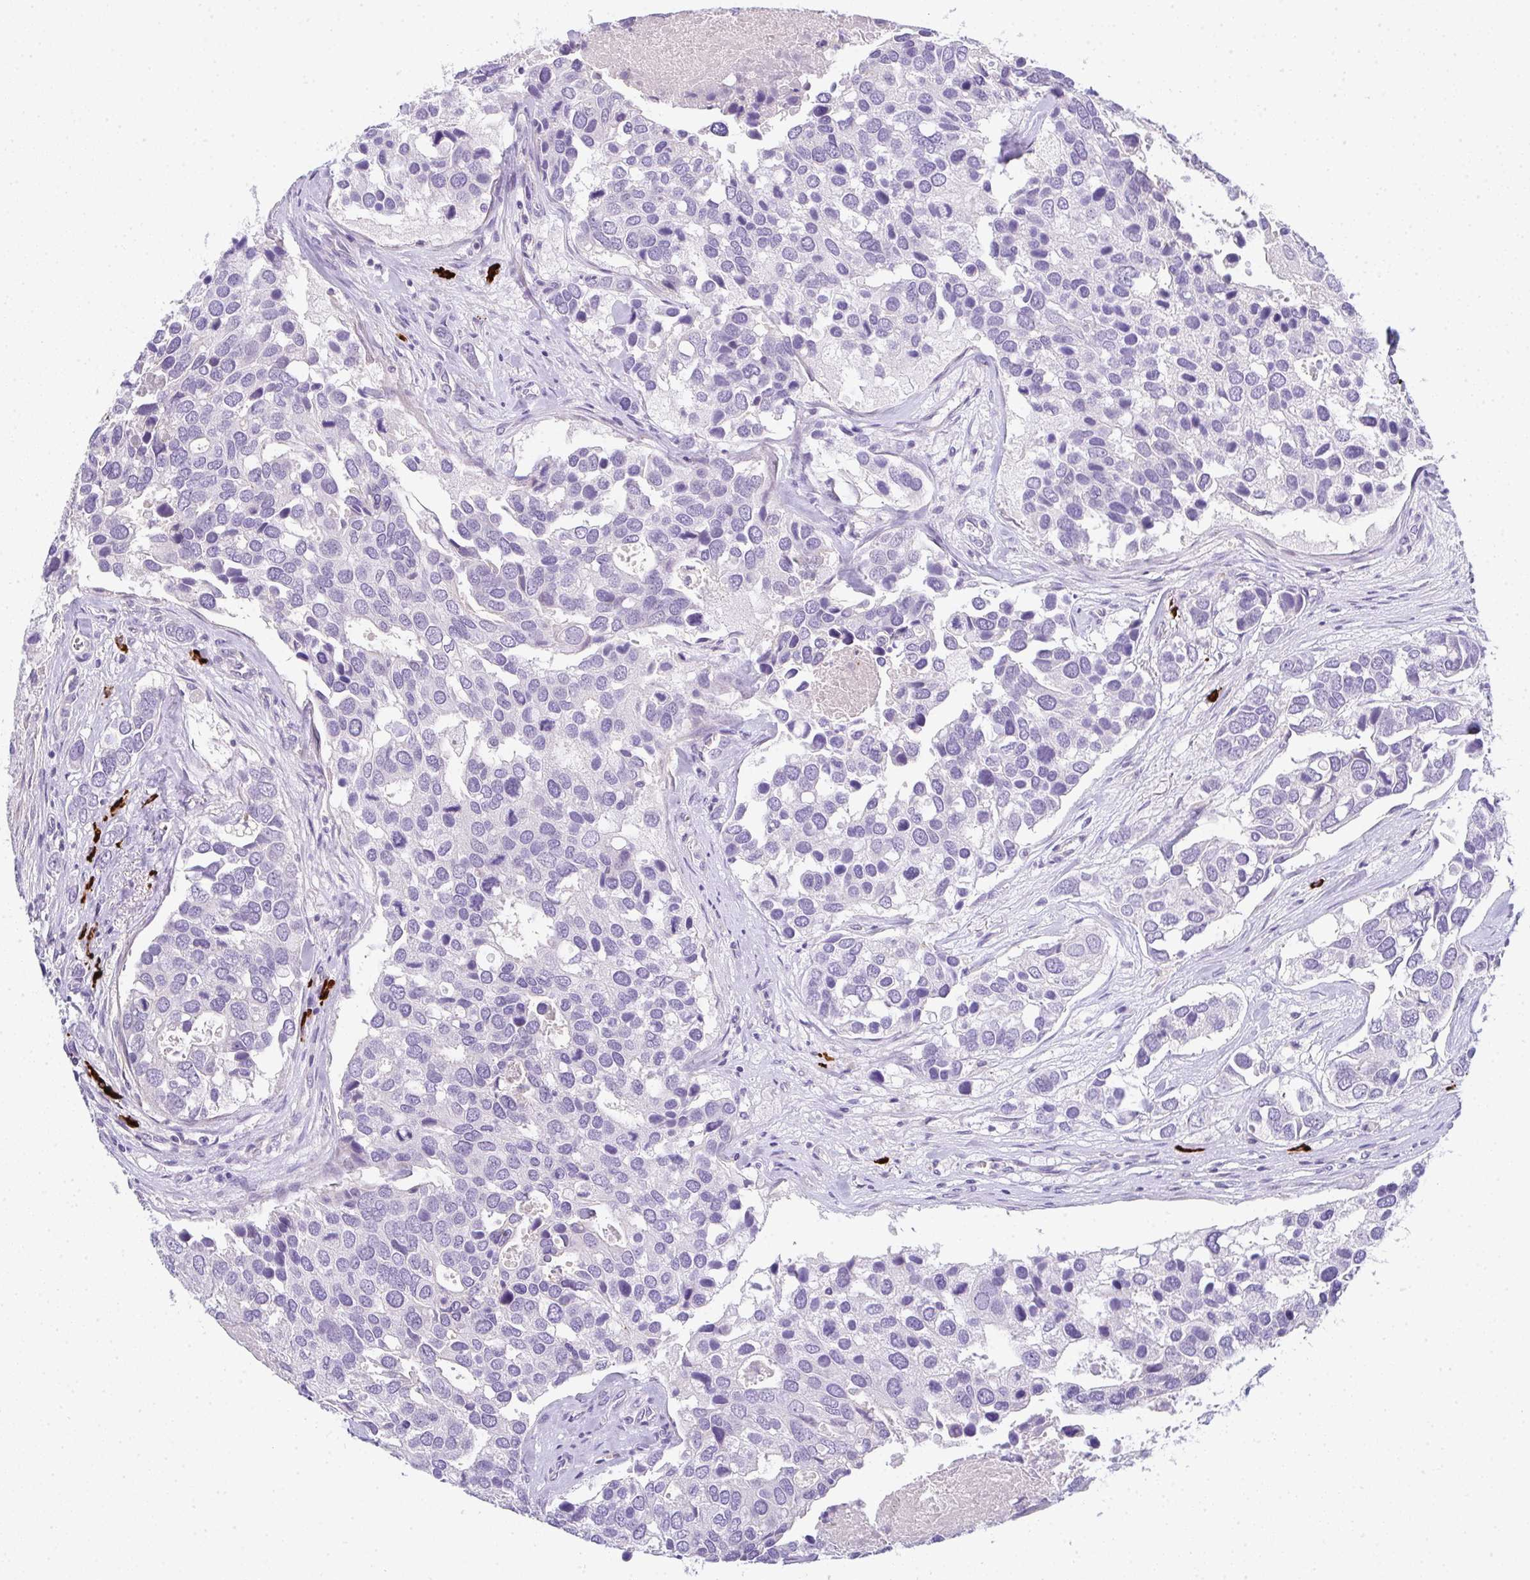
{"staining": {"intensity": "negative", "quantity": "none", "location": "none"}, "tissue": "breast cancer", "cell_type": "Tumor cells", "image_type": "cancer", "snomed": [{"axis": "morphology", "description": "Duct carcinoma"}, {"axis": "topography", "description": "Breast"}], "caption": "This is an immunohistochemistry histopathology image of human breast cancer. There is no expression in tumor cells.", "gene": "CACNA1S", "patient": {"sex": "female", "age": 83}}